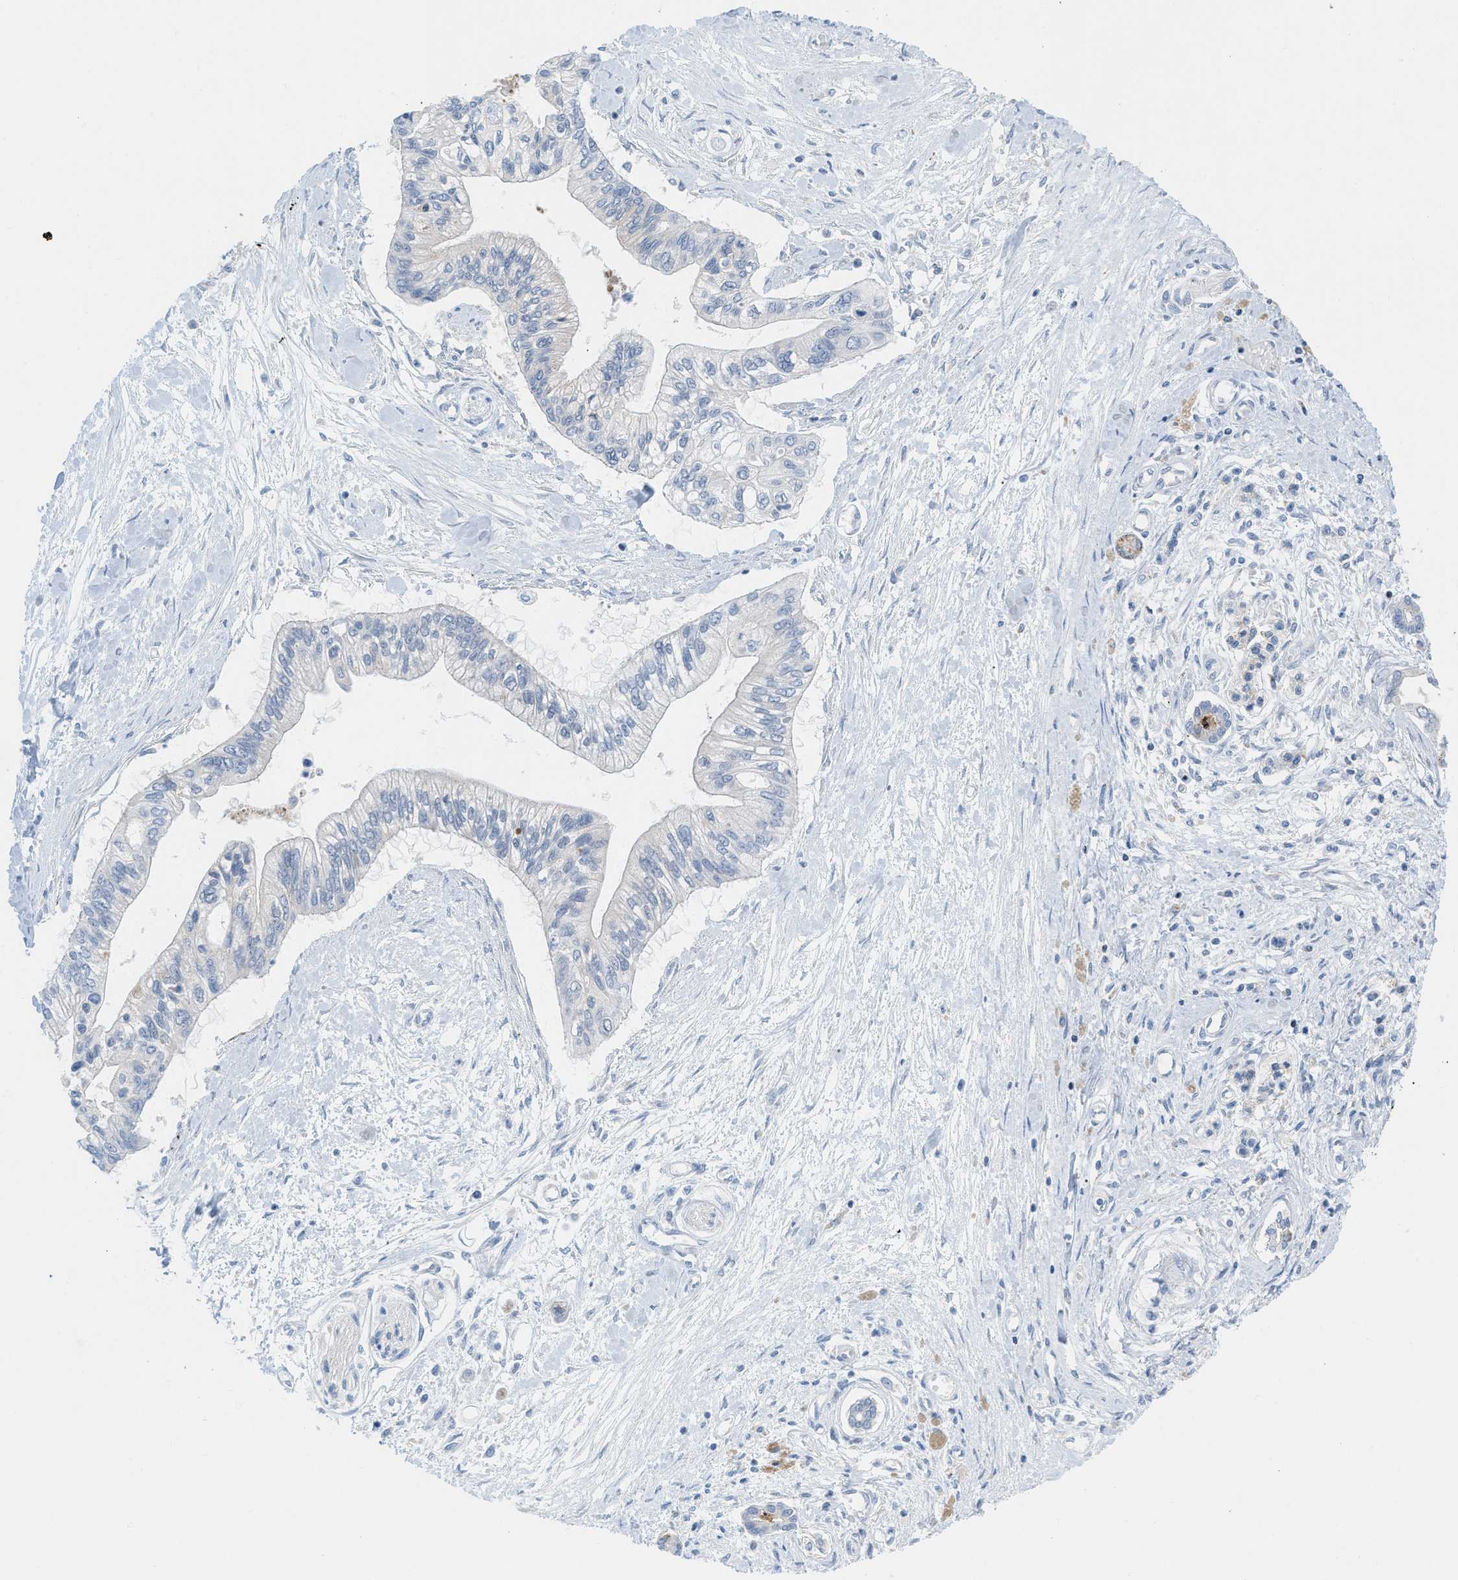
{"staining": {"intensity": "negative", "quantity": "none", "location": "none"}, "tissue": "pancreatic cancer", "cell_type": "Tumor cells", "image_type": "cancer", "snomed": [{"axis": "morphology", "description": "Adenocarcinoma, NOS"}, {"axis": "topography", "description": "Pancreas"}], "caption": "High power microscopy image of an immunohistochemistry image of pancreatic adenocarcinoma, revealing no significant positivity in tumor cells. (Immunohistochemistry, brightfield microscopy, high magnification).", "gene": "RBBP9", "patient": {"sex": "female", "age": 77}}